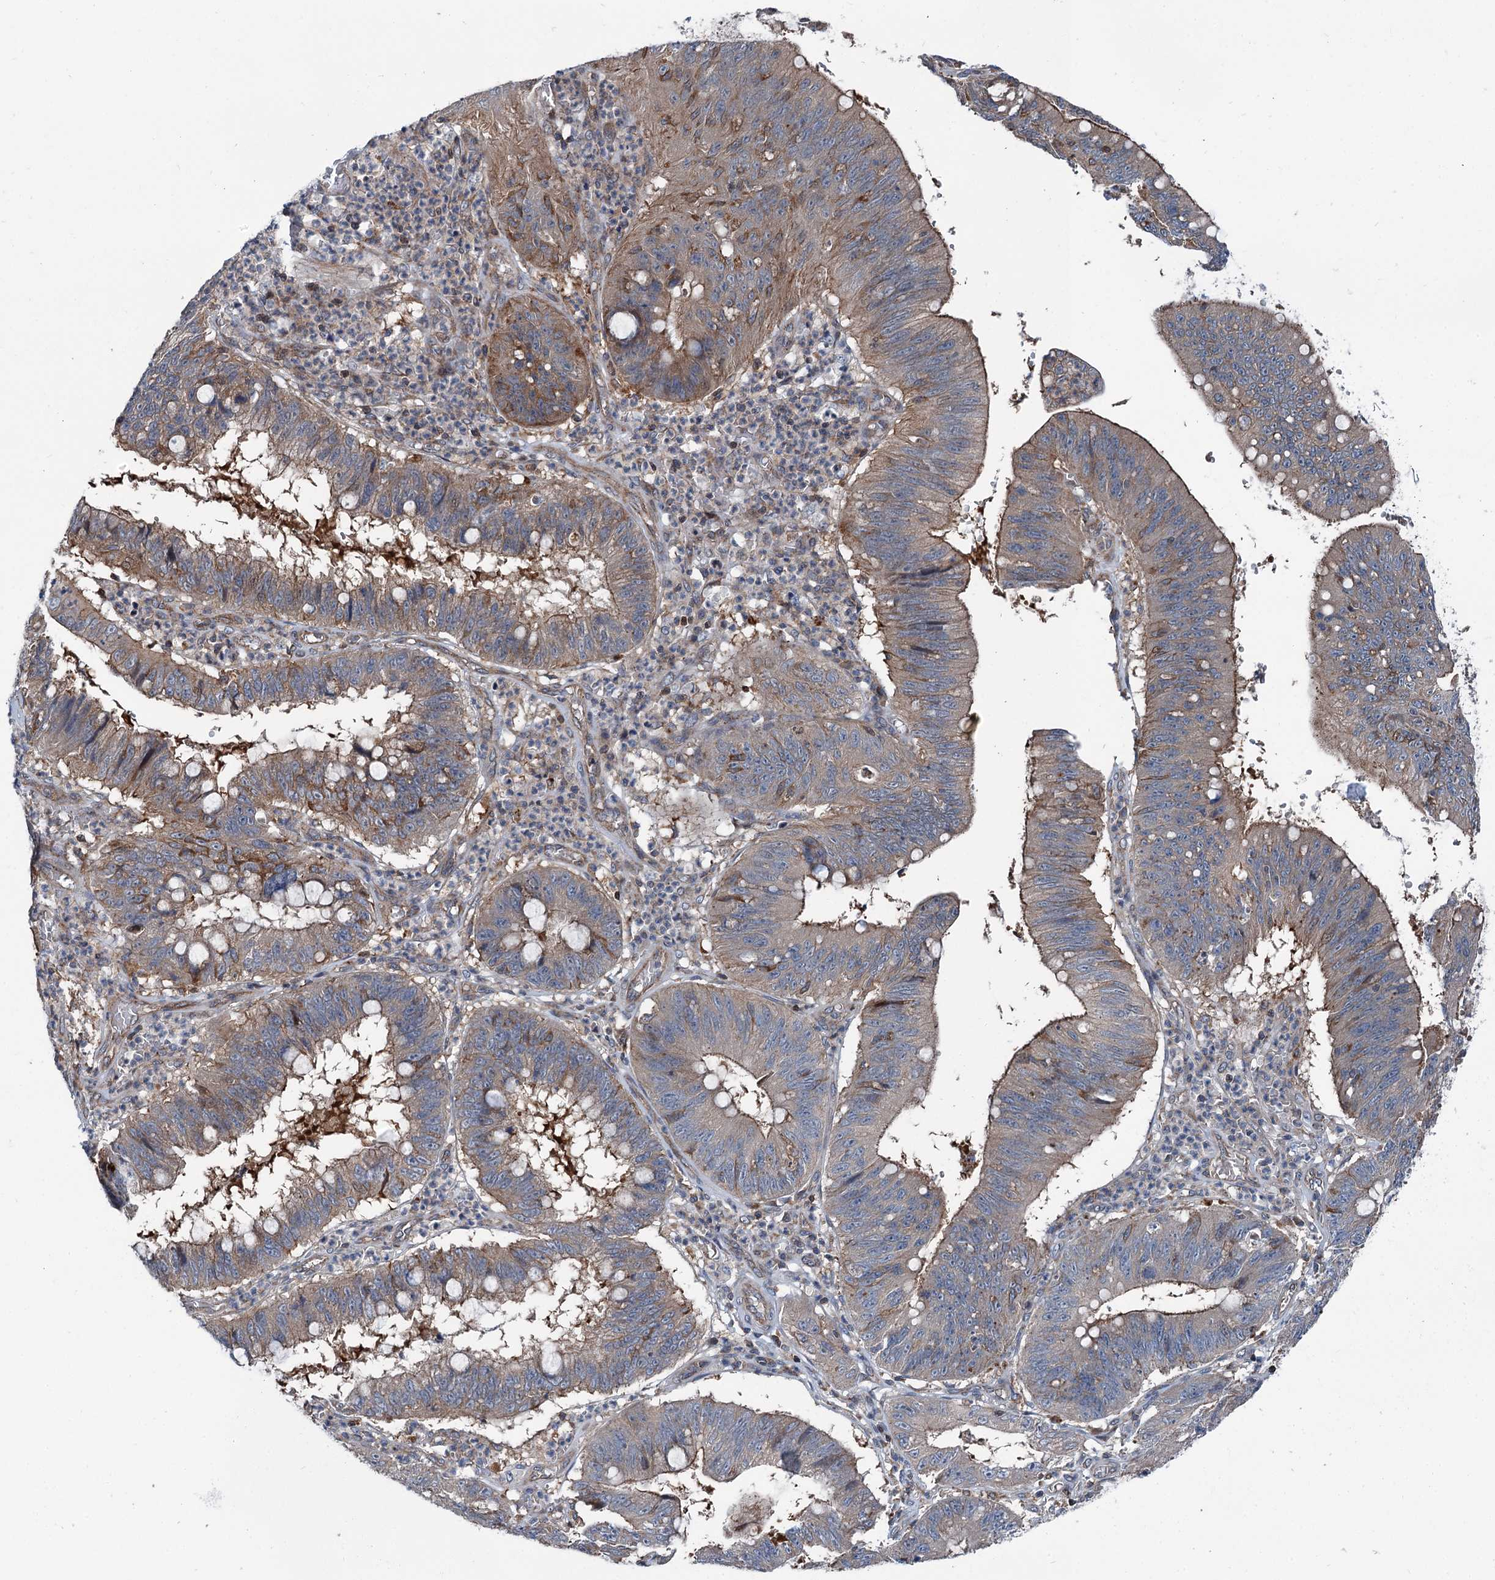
{"staining": {"intensity": "moderate", "quantity": "25%-75%", "location": "cytoplasmic/membranous"}, "tissue": "stomach cancer", "cell_type": "Tumor cells", "image_type": "cancer", "snomed": [{"axis": "morphology", "description": "Adenocarcinoma, NOS"}, {"axis": "topography", "description": "Stomach"}], "caption": "A medium amount of moderate cytoplasmic/membranous expression is appreciated in approximately 25%-75% of tumor cells in adenocarcinoma (stomach) tissue.", "gene": "POLR1D", "patient": {"sex": "male", "age": 59}}